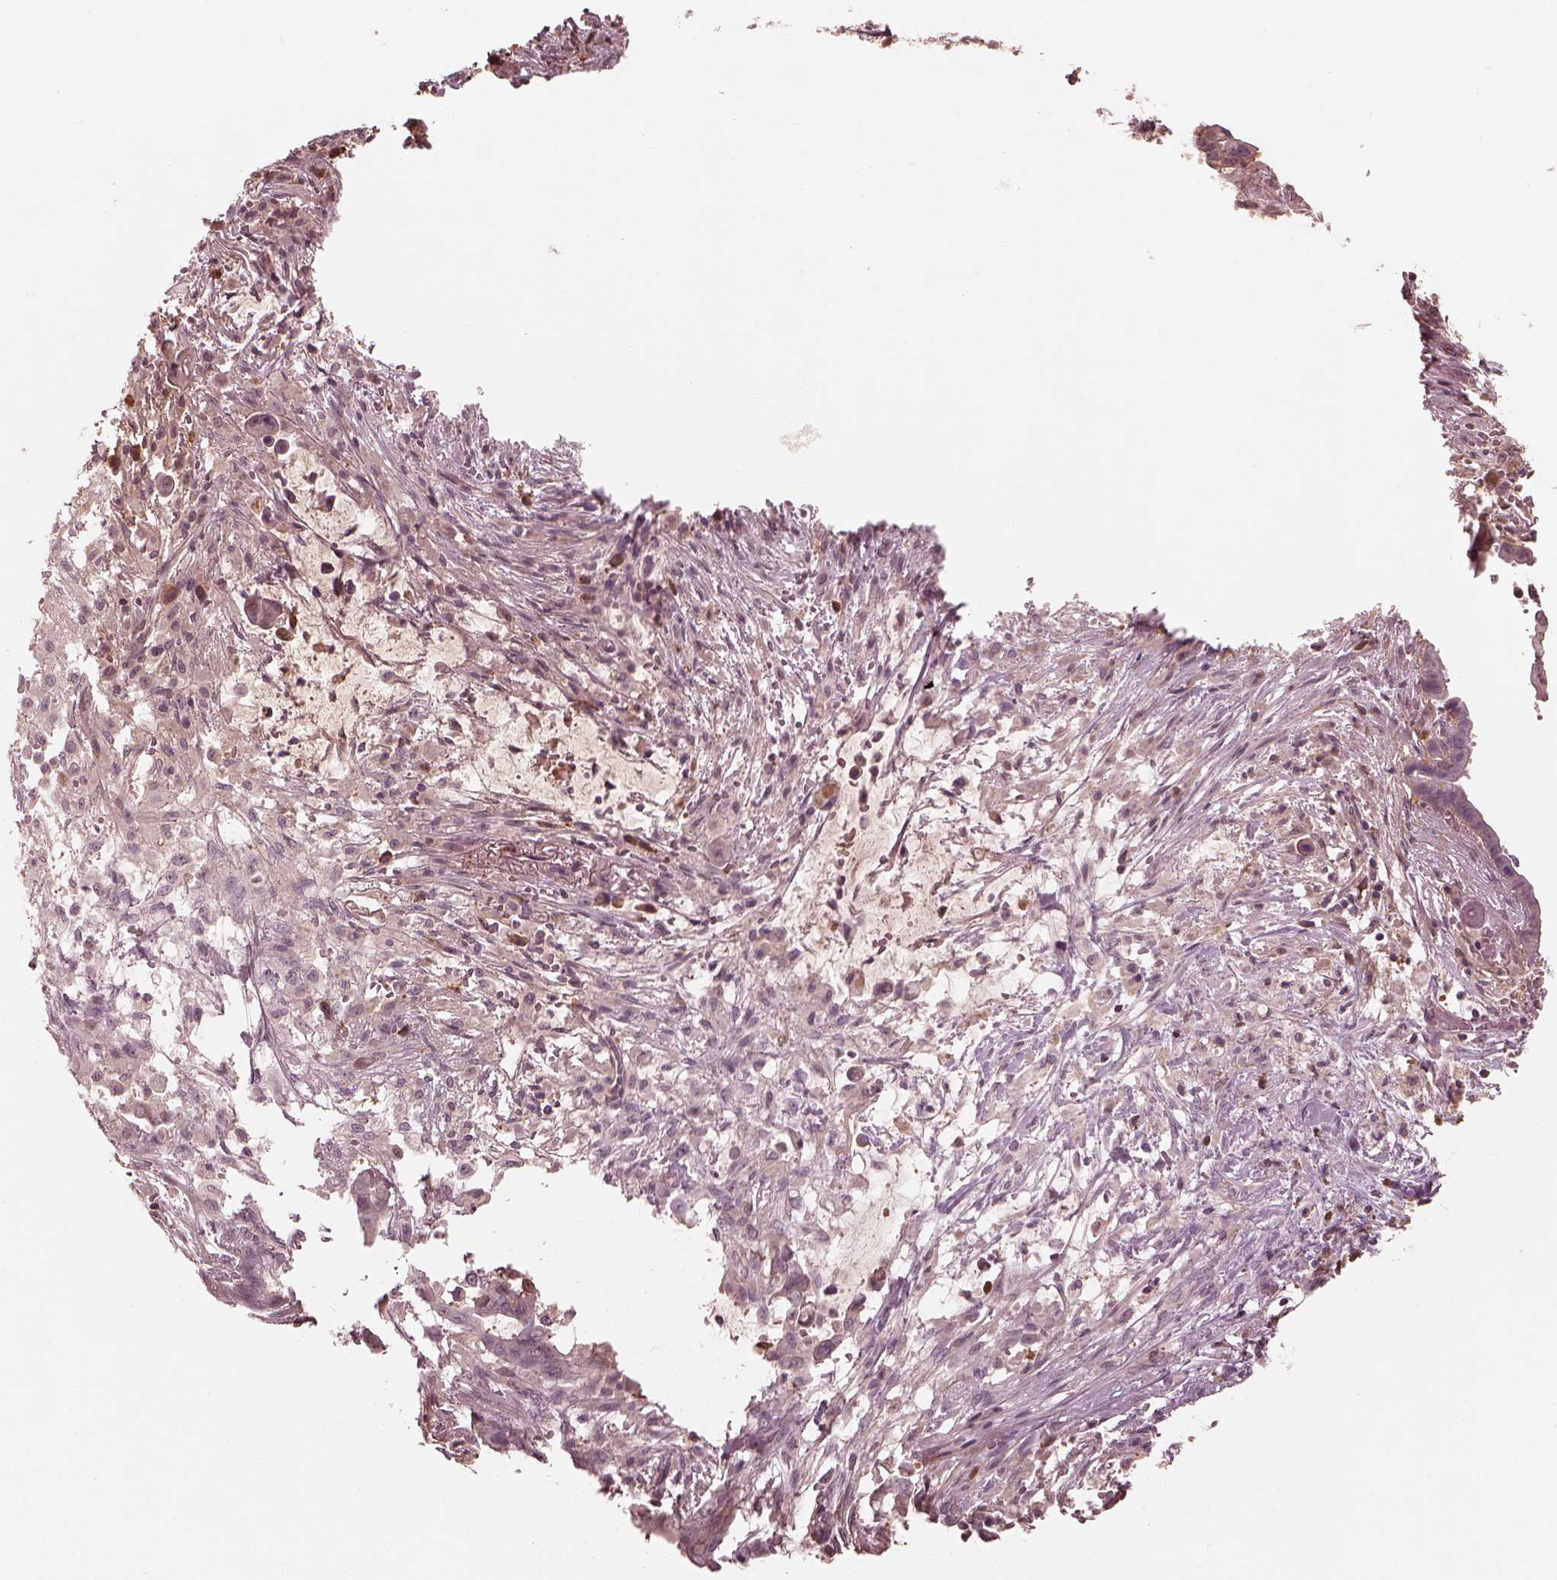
{"staining": {"intensity": "negative", "quantity": "none", "location": "none"}, "tissue": "pancreatic cancer", "cell_type": "Tumor cells", "image_type": "cancer", "snomed": [{"axis": "morphology", "description": "Adenocarcinoma, NOS"}, {"axis": "topography", "description": "Pancreas"}], "caption": "Immunohistochemistry histopathology image of pancreatic cancer (adenocarcinoma) stained for a protein (brown), which exhibits no staining in tumor cells.", "gene": "CALR3", "patient": {"sex": "male", "age": 61}}